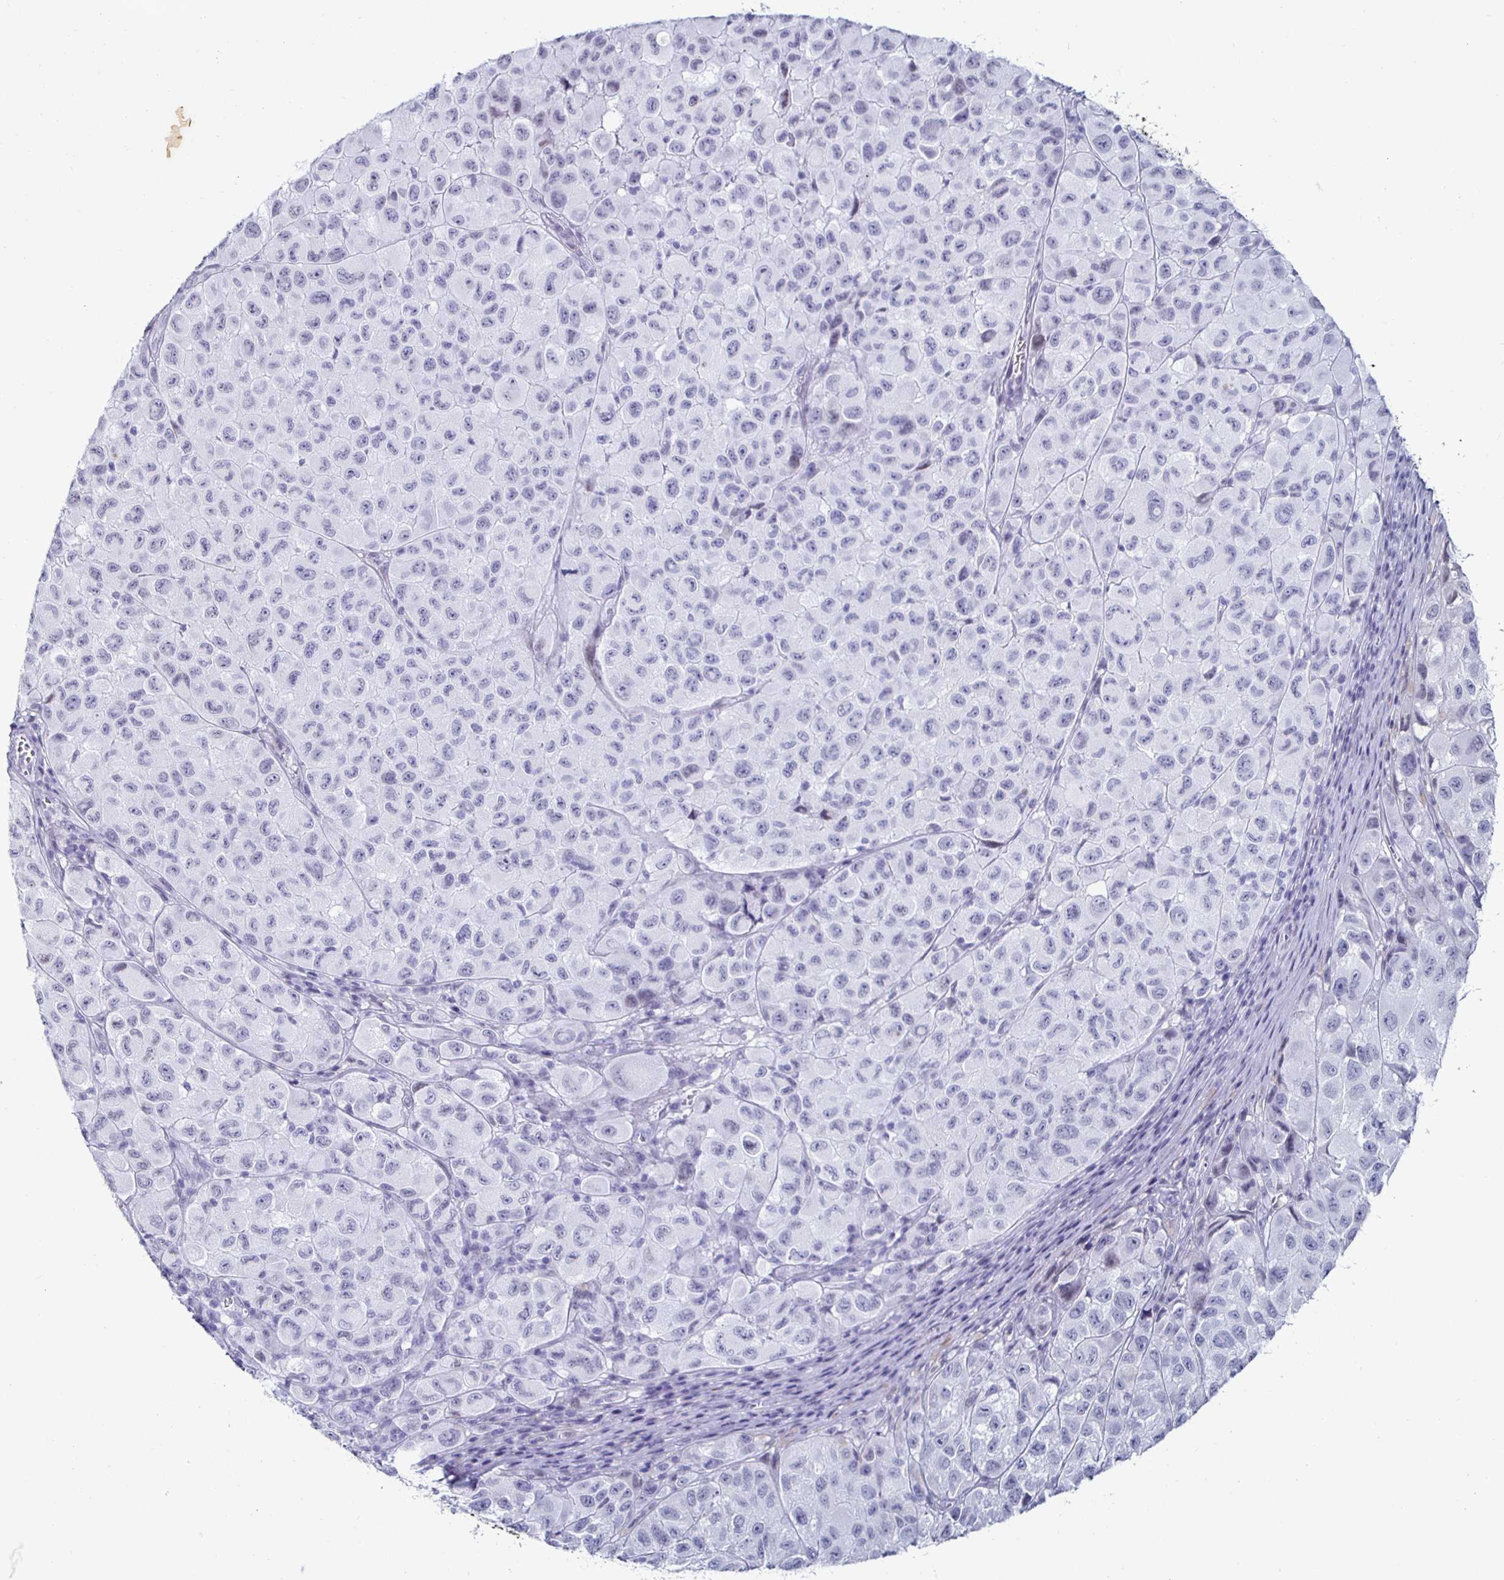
{"staining": {"intensity": "negative", "quantity": "none", "location": "none"}, "tissue": "melanoma", "cell_type": "Tumor cells", "image_type": "cancer", "snomed": [{"axis": "morphology", "description": "Malignant melanoma, NOS"}, {"axis": "topography", "description": "Skin"}], "caption": "High power microscopy histopathology image of an immunohistochemistry (IHC) histopathology image of malignant melanoma, revealing no significant expression in tumor cells.", "gene": "KRT4", "patient": {"sex": "male", "age": 93}}